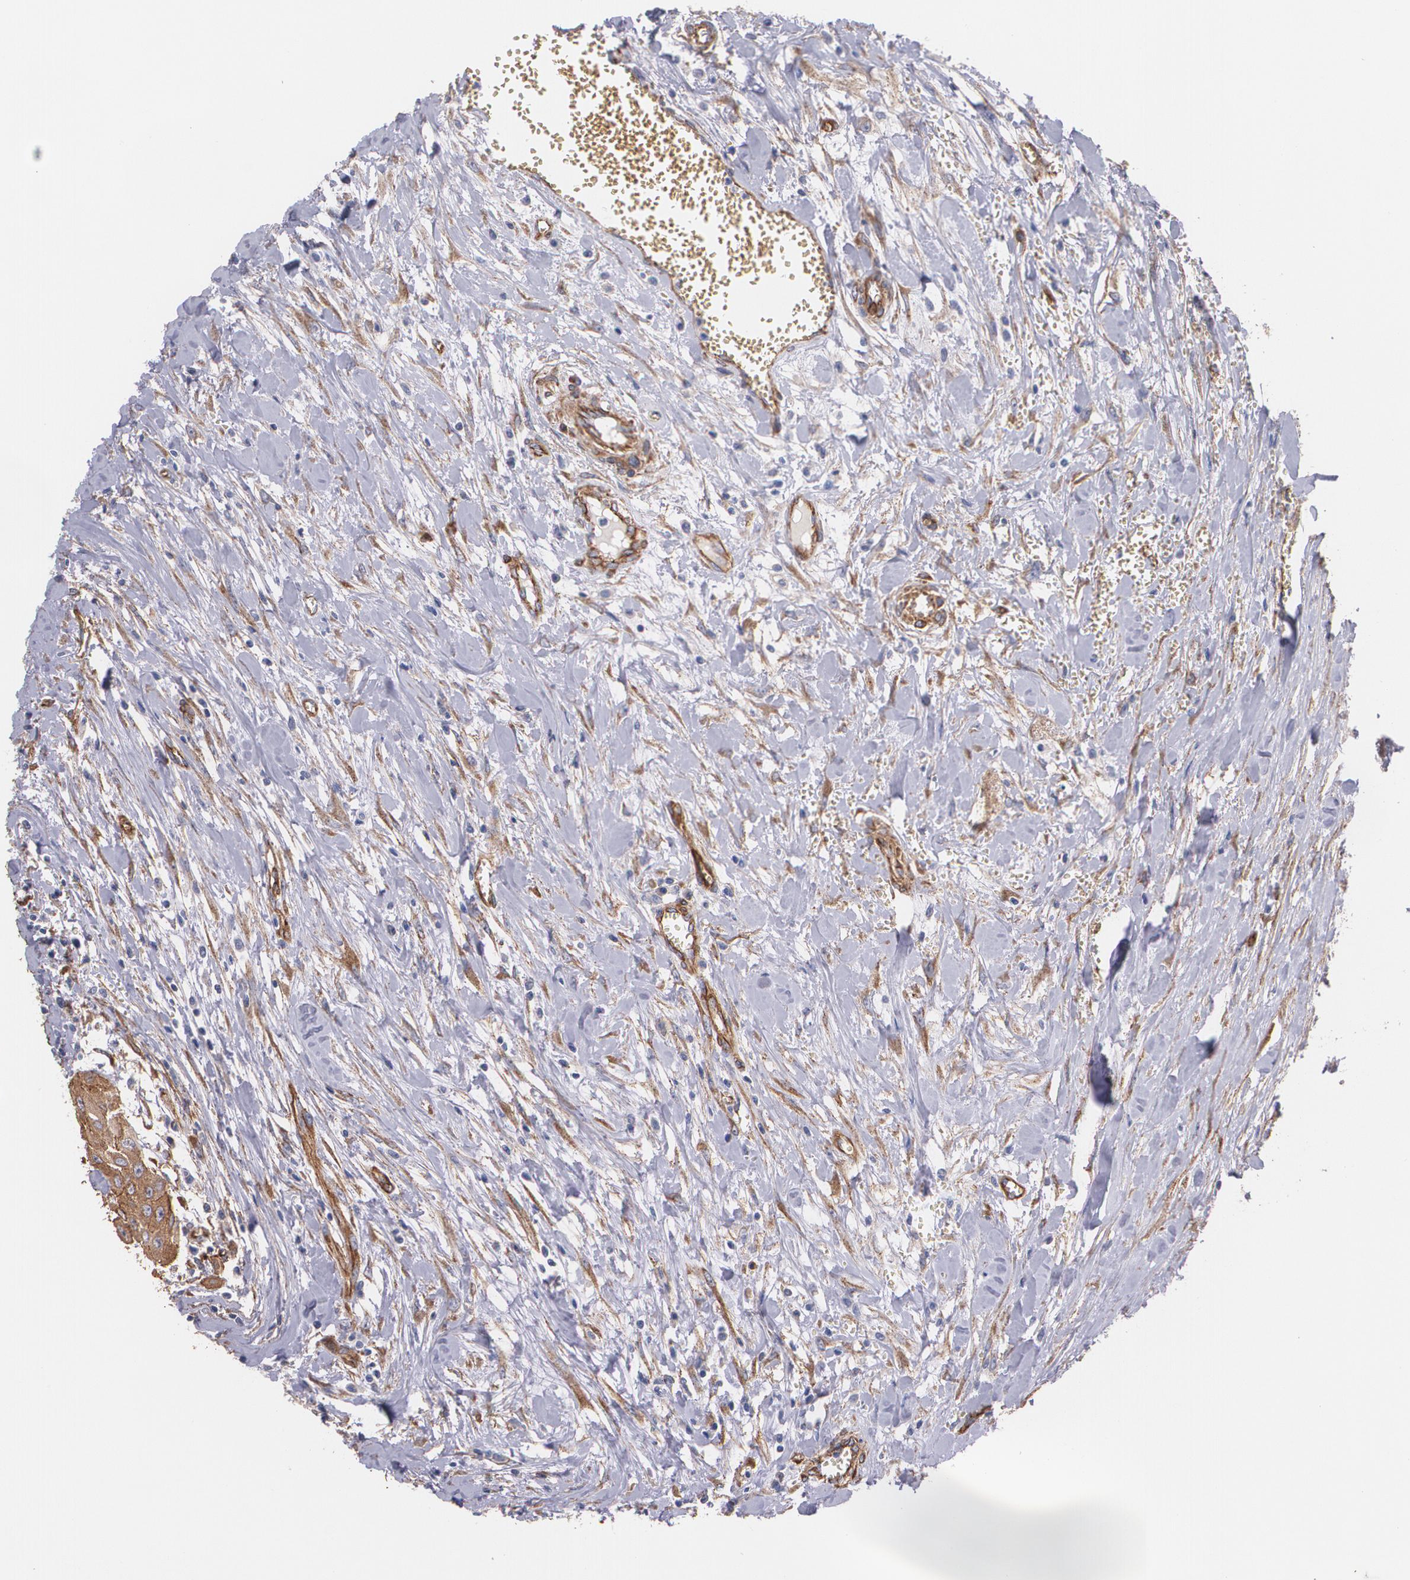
{"staining": {"intensity": "moderate", "quantity": ">75%", "location": "cytoplasmic/membranous"}, "tissue": "head and neck cancer", "cell_type": "Tumor cells", "image_type": "cancer", "snomed": [{"axis": "morphology", "description": "Squamous cell carcinoma, NOS"}, {"axis": "morphology", "description": "Squamous cell carcinoma, metastatic, NOS"}, {"axis": "topography", "description": "Lymph node"}, {"axis": "topography", "description": "Salivary gland"}, {"axis": "topography", "description": "Head-Neck"}], "caption": "Immunohistochemistry (IHC) of head and neck cancer (metastatic squamous cell carcinoma) shows medium levels of moderate cytoplasmic/membranous positivity in about >75% of tumor cells.", "gene": "TJP1", "patient": {"sex": "female", "age": 74}}